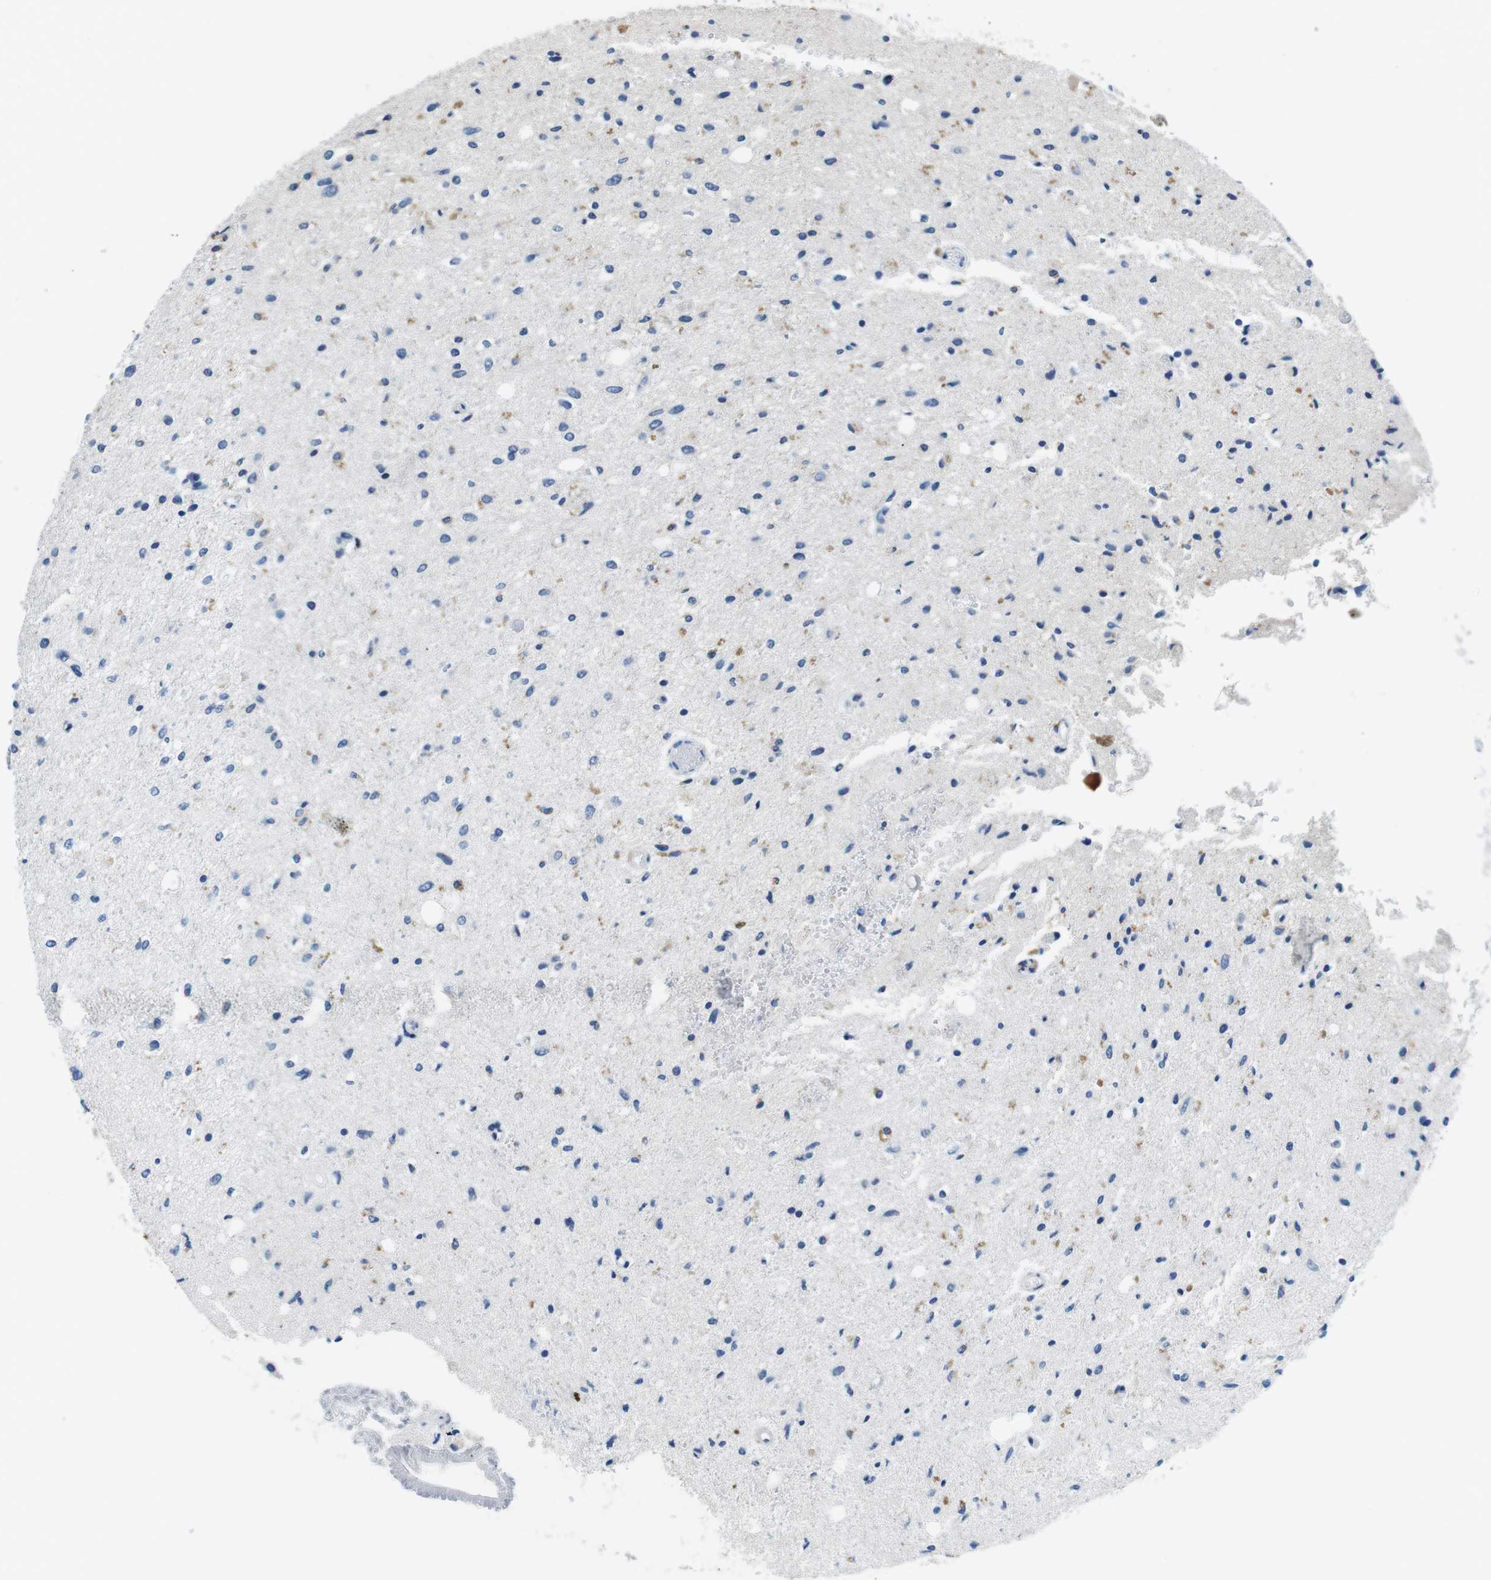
{"staining": {"intensity": "negative", "quantity": "none", "location": "none"}, "tissue": "glioma", "cell_type": "Tumor cells", "image_type": "cancer", "snomed": [{"axis": "morphology", "description": "Glioma, malignant, Low grade"}, {"axis": "topography", "description": "Brain"}], "caption": "Immunohistochemistry photomicrograph of neoplastic tissue: glioma stained with DAB (3,3'-diaminobenzidine) demonstrates no significant protein expression in tumor cells.", "gene": "DENND4C", "patient": {"sex": "male", "age": 77}}